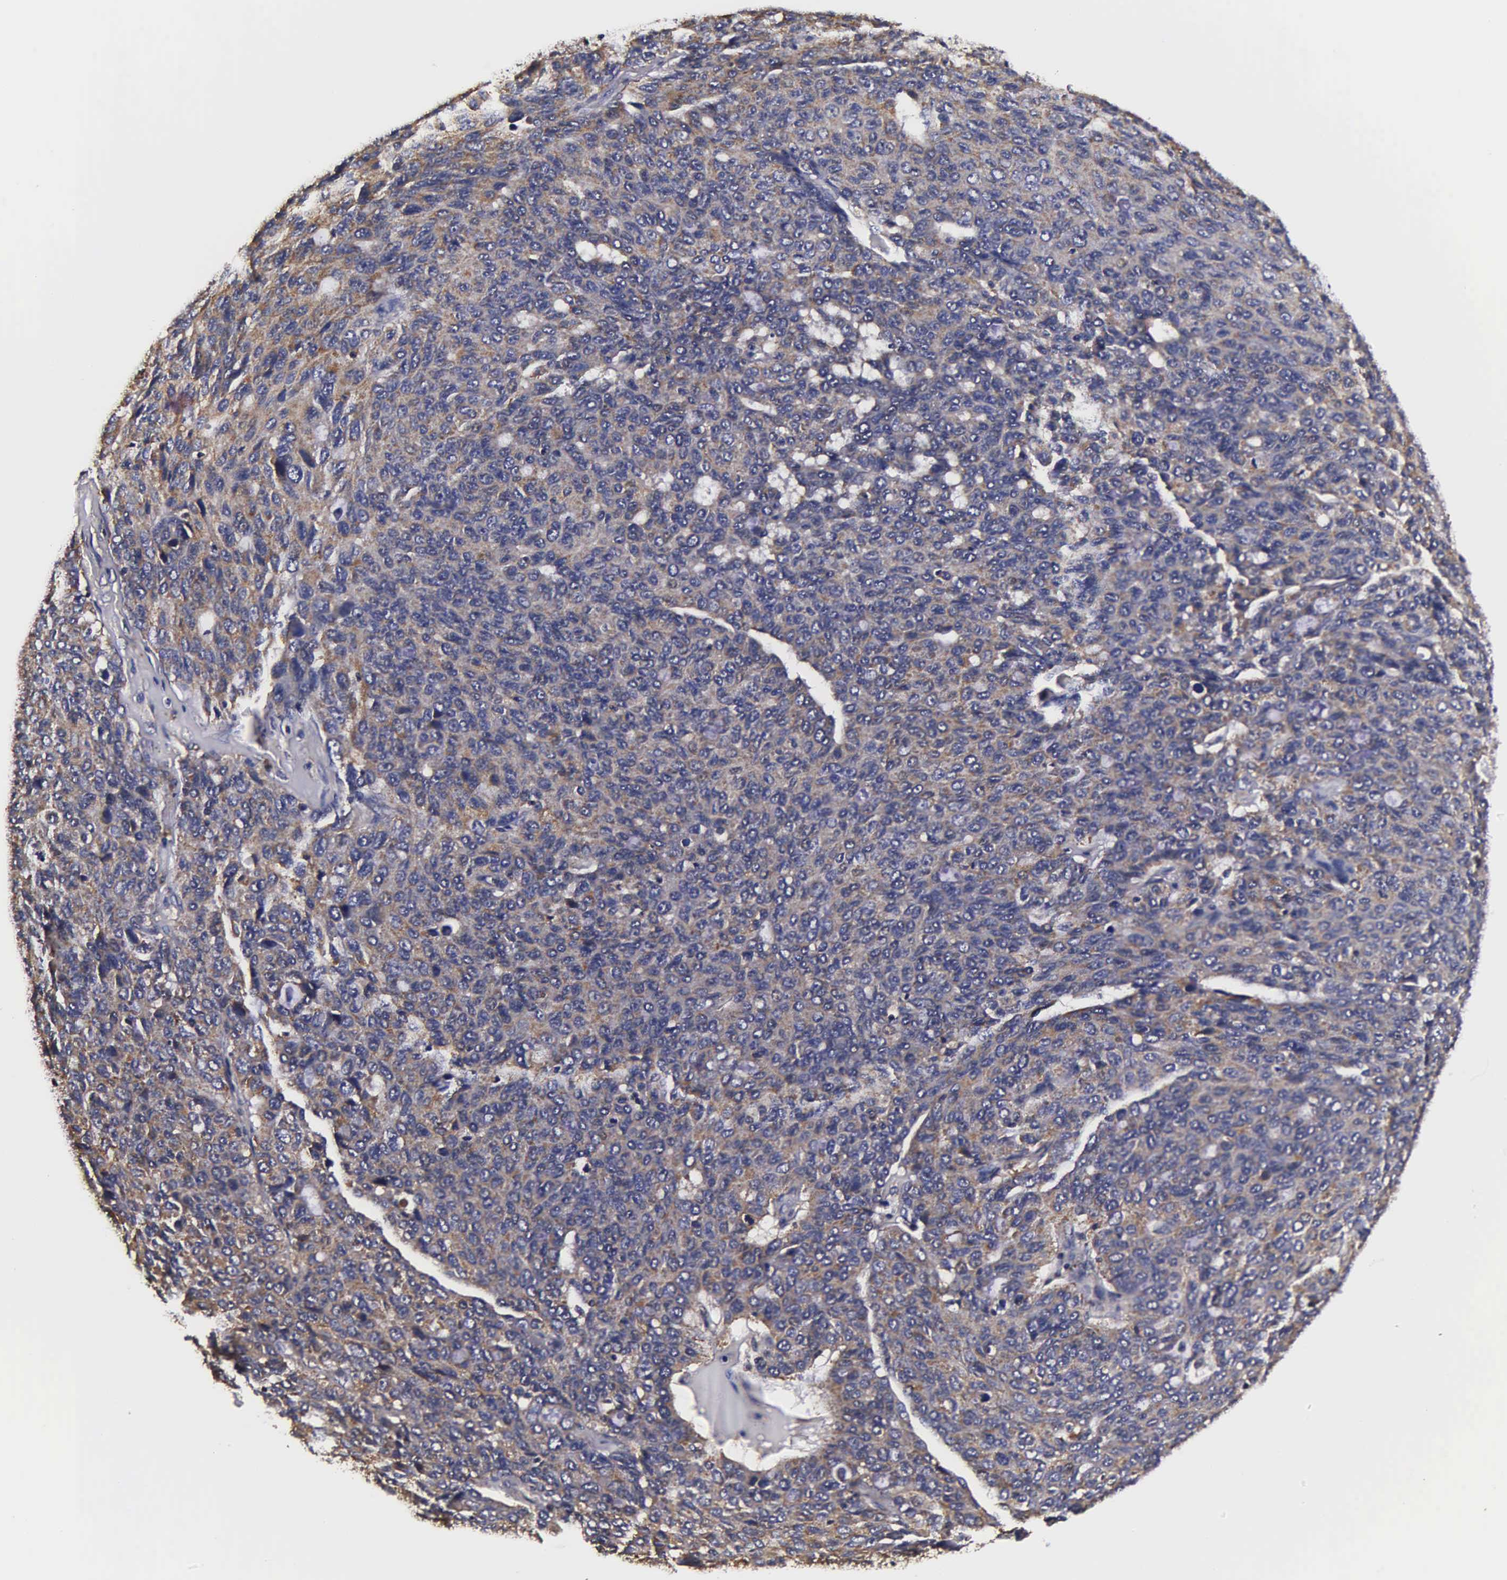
{"staining": {"intensity": "weak", "quantity": ">75%", "location": "cytoplasmic/membranous"}, "tissue": "ovarian cancer", "cell_type": "Tumor cells", "image_type": "cancer", "snomed": [{"axis": "morphology", "description": "Carcinoma, endometroid"}, {"axis": "topography", "description": "Ovary"}], "caption": "There is low levels of weak cytoplasmic/membranous positivity in tumor cells of ovarian cancer (endometroid carcinoma), as demonstrated by immunohistochemical staining (brown color).", "gene": "PSMA3", "patient": {"sex": "female", "age": 60}}